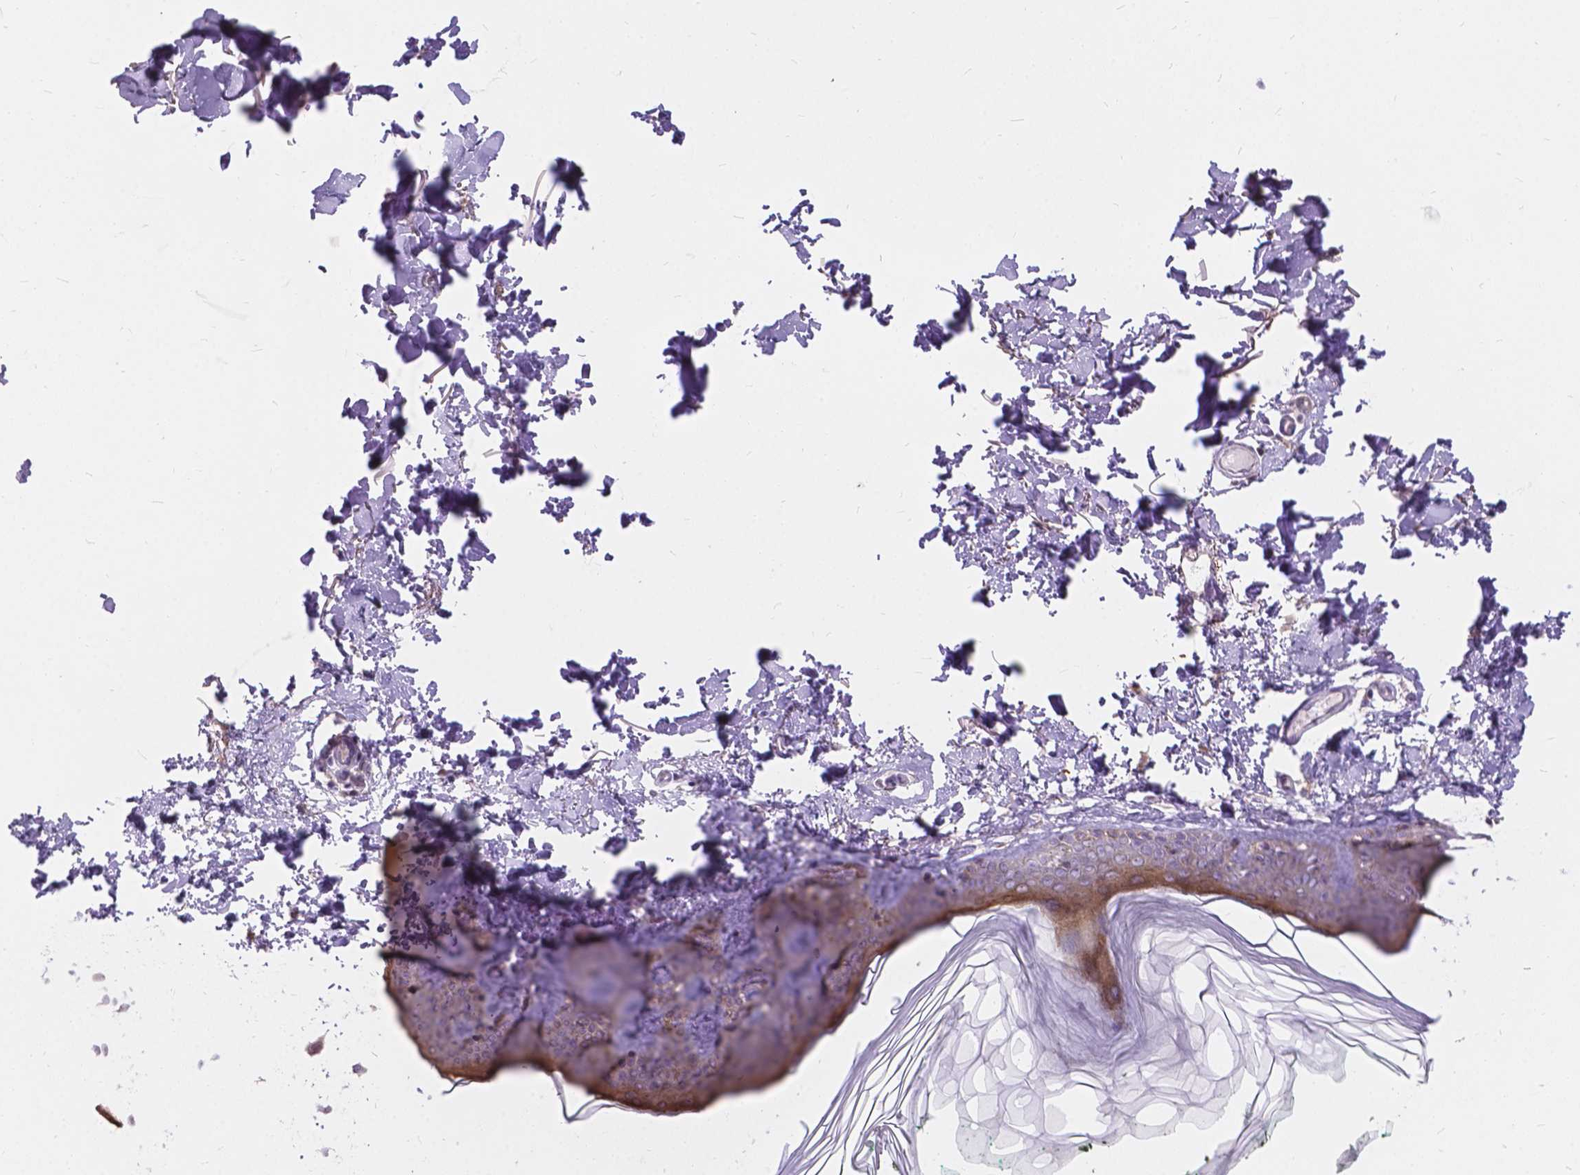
{"staining": {"intensity": "negative", "quantity": "none", "location": "none"}, "tissue": "skin", "cell_type": "Fibroblasts", "image_type": "normal", "snomed": [{"axis": "morphology", "description": "Normal tissue, NOS"}, {"axis": "topography", "description": "Skin"}, {"axis": "topography", "description": "Peripheral nerve tissue"}], "caption": "High magnification brightfield microscopy of normal skin stained with DAB (3,3'-diaminobenzidine) (brown) and counterstained with hematoxylin (blue): fibroblasts show no significant staining. (DAB (3,3'-diaminobenzidine) immunohistochemistry visualized using brightfield microscopy, high magnification).", "gene": "MYH14", "patient": {"sex": "female", "age": 45}}